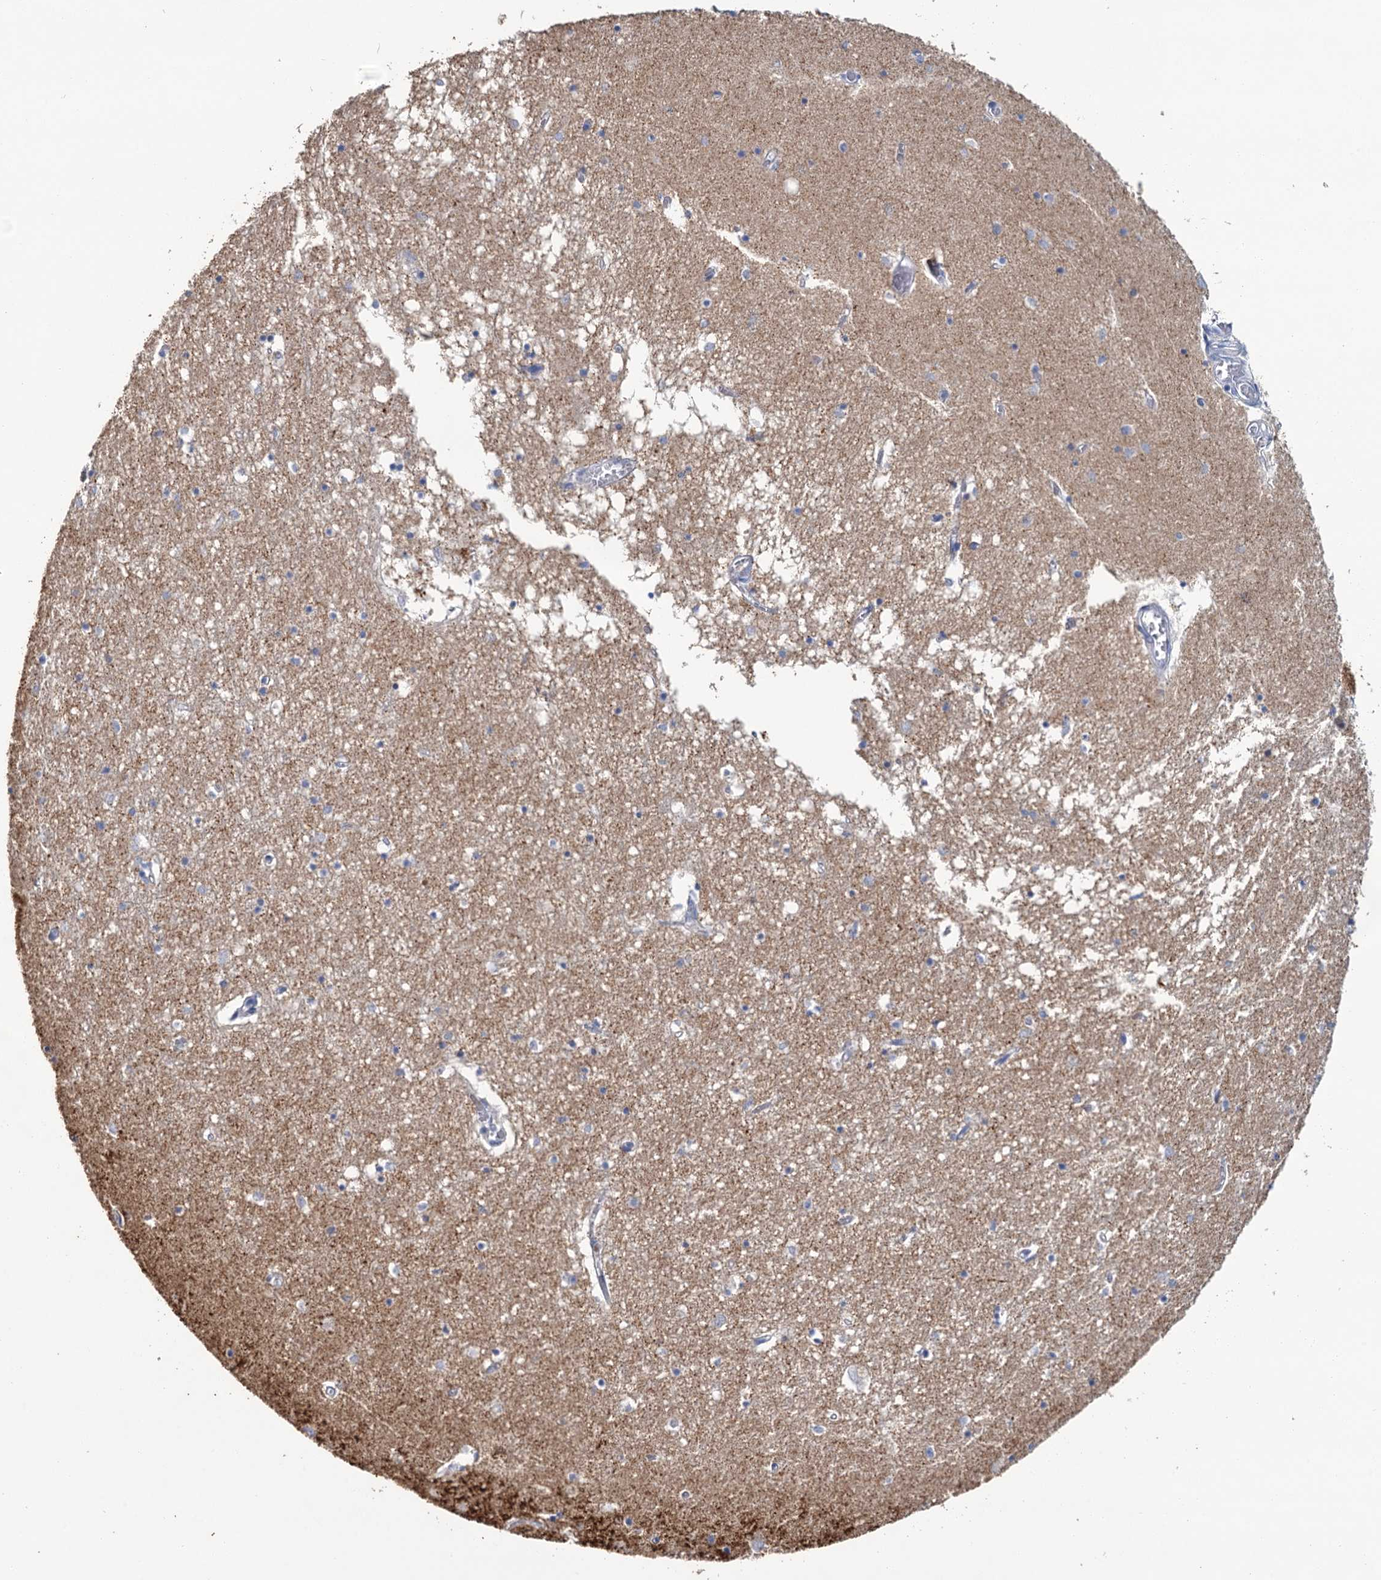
{"staining": {"intensity": "negative", "quantity": "none", "location": "none"}, "tissue": "hippocampus", "cell_type": "Glial cells", "image_type": "normal", "snomed": [{"axis": "morphology", "description": "Normal tissue, NOS"}, {"axis": "topography", "description": "Hippocampus"}], "caption": "Immunohistochemistry (IHC) of benign human hippocampus exhibits no expression in glial cells. (Stains: DAB (3,3'-diaminobenzidine) immunohistochemistry with hematoxylin counter stain, Microscopy: brightfield microscopy at high magnification).", "gene": "SNCB", "patient": {"sex": "male", "age": 70}}